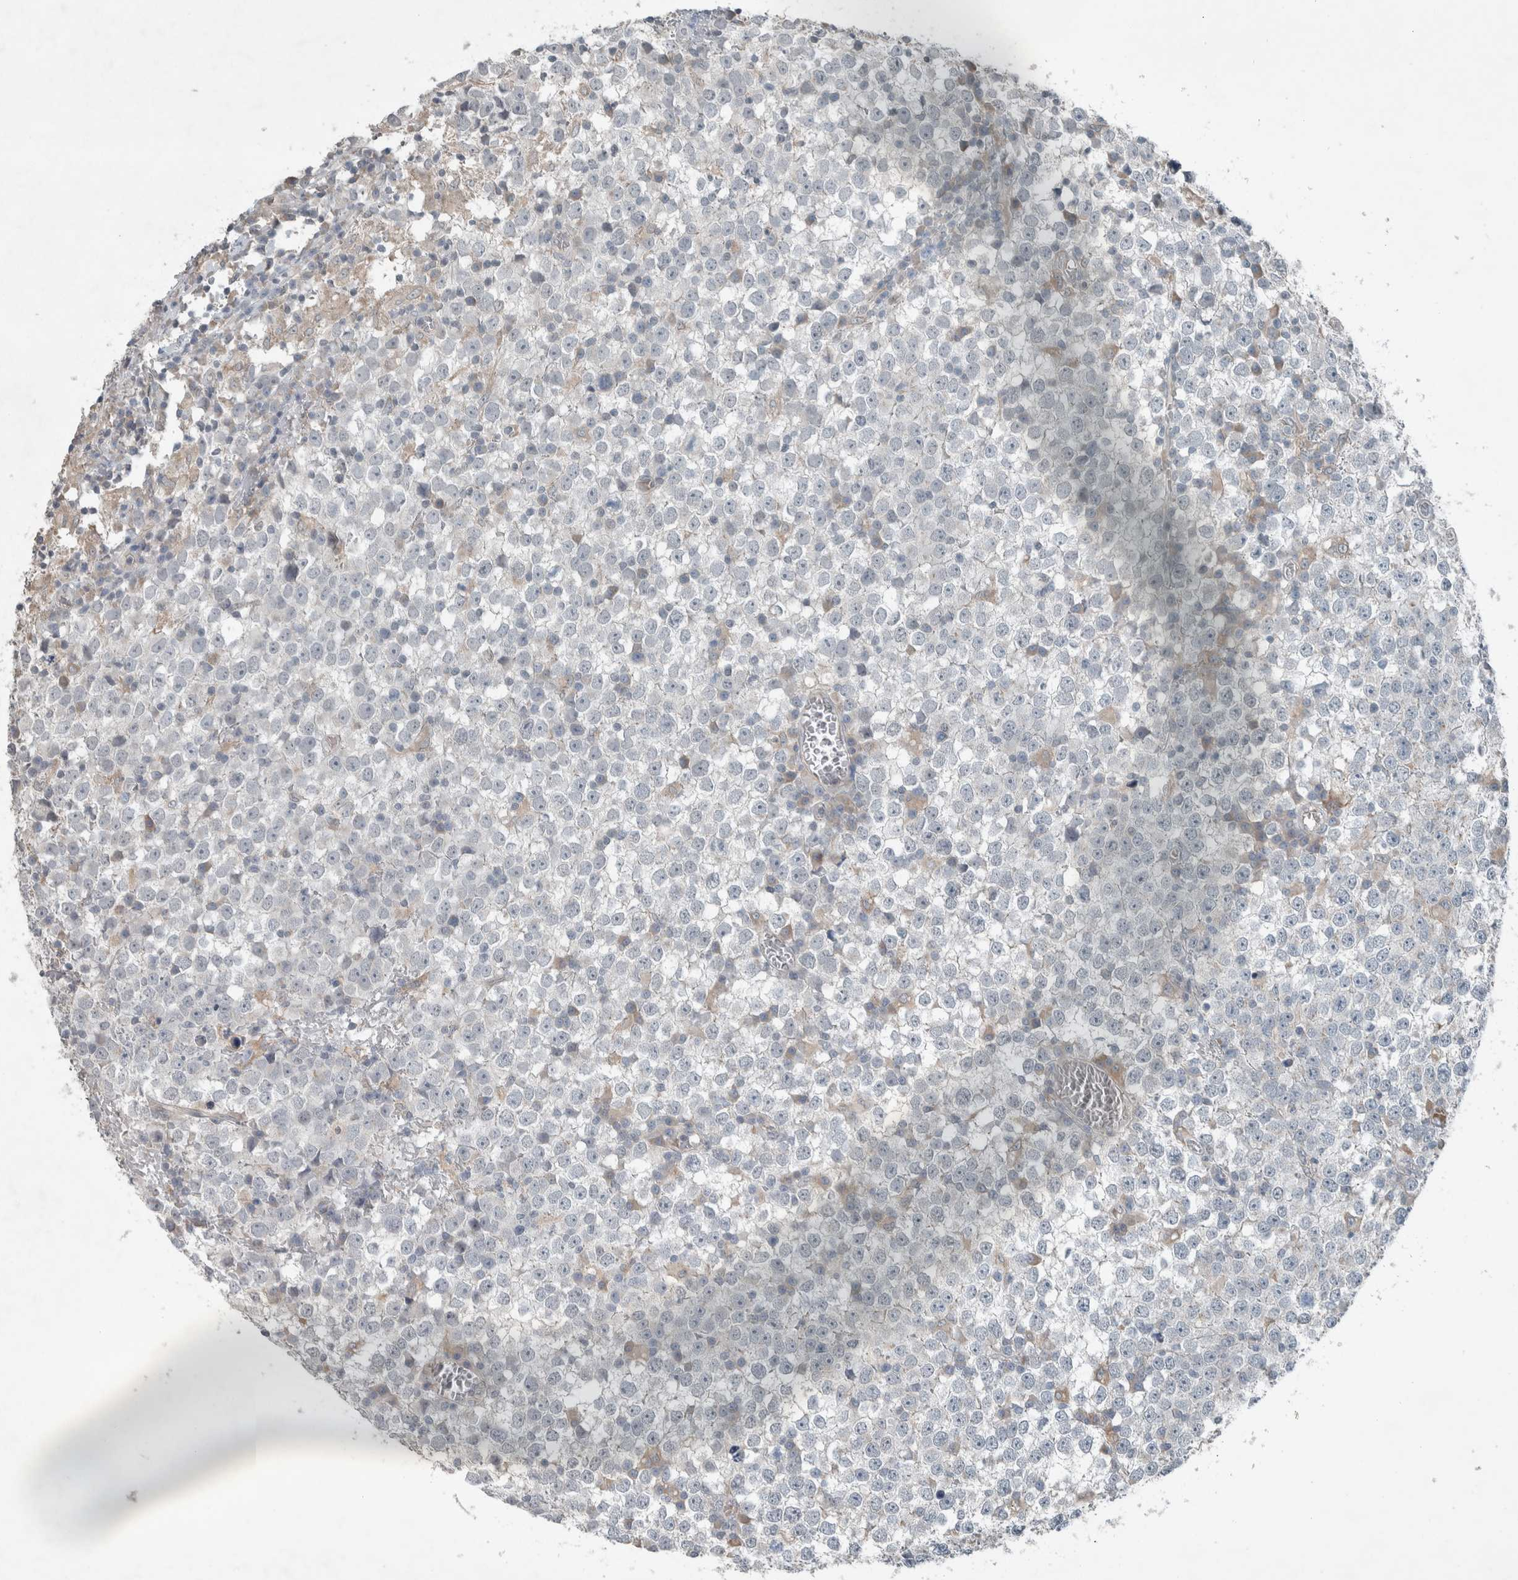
{"staining": {"intensity": "negative", "quantity": "none", "location": "none"}, "tissue": "testis cancer", "cell_type": "Tumor cells", "image_type": "cancer", "snomed": [{"axis": "morphology", "description": "Seminoma, NOS"}, {"axis": "topography", "description": "Testis"}], "caption": "A high-resolution image shows immunohistochemistry staining of testis cancer (seminoma), which demonstrates no significant expression in tumor cells.", "gene": "JADE2", "patient": {"sex": "male", "age": 65}}